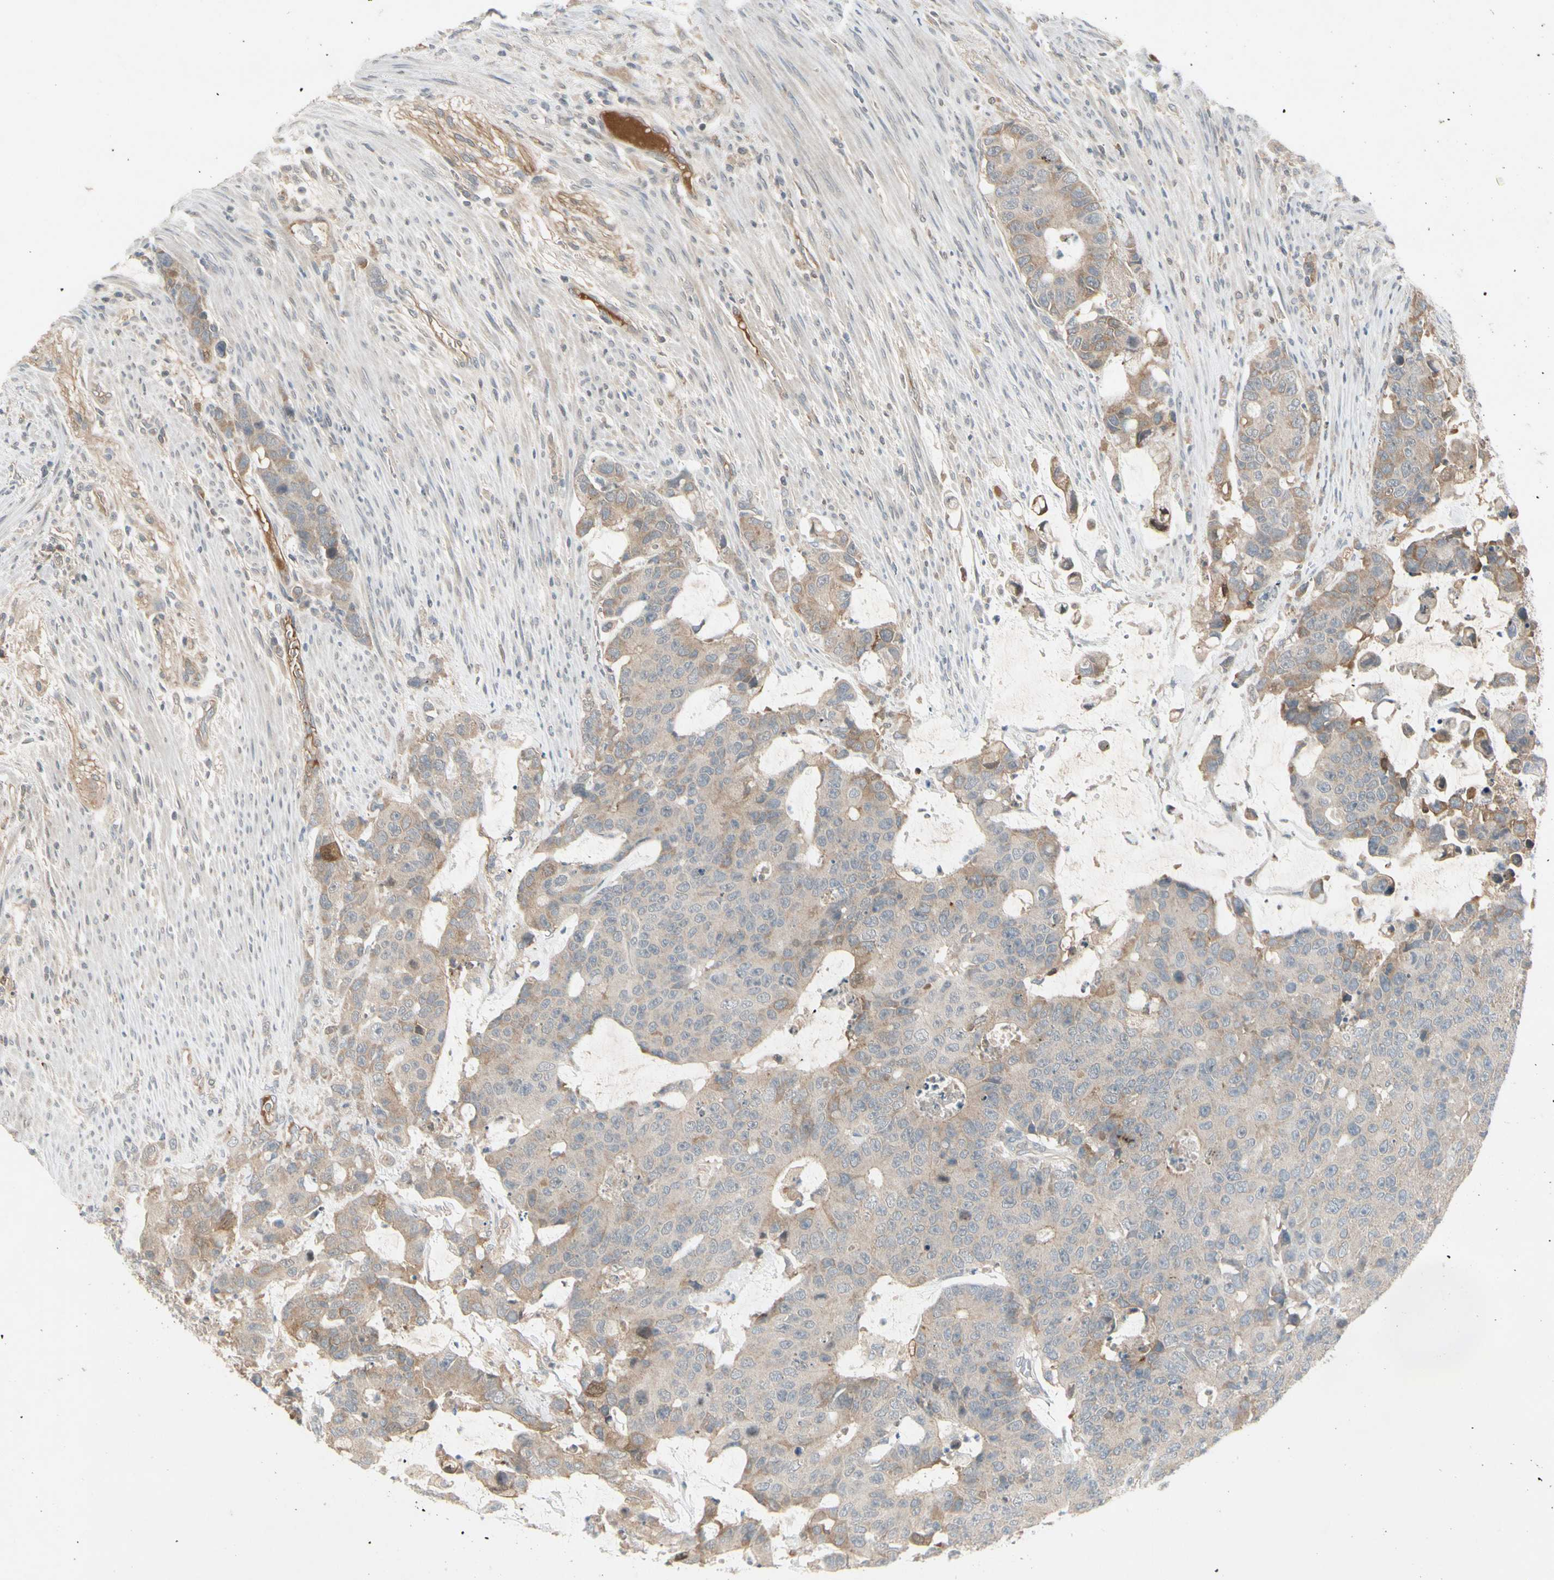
{"staining": {"intensity": "weak", "quantity": "25%-75%", "location": "cytoplasmic/membranous"}, "tissue": "colorectal cancer", "cell_type": "Tumor cells", "image_type": "cancer", "snomed": [{"axis": "morphology", "description": "Adenocarcinoma, NOS"}, {"axis": "topography", "description": "Colon"}], "caption": "Colorectal adenocarcinoma stained with a brown dye reveals weak cytoplasmic/membranous positive staining in about 25%-75% of tumor cells.", "gene": "ICAM5", "patient": {"sex": "female", "age": 86}}